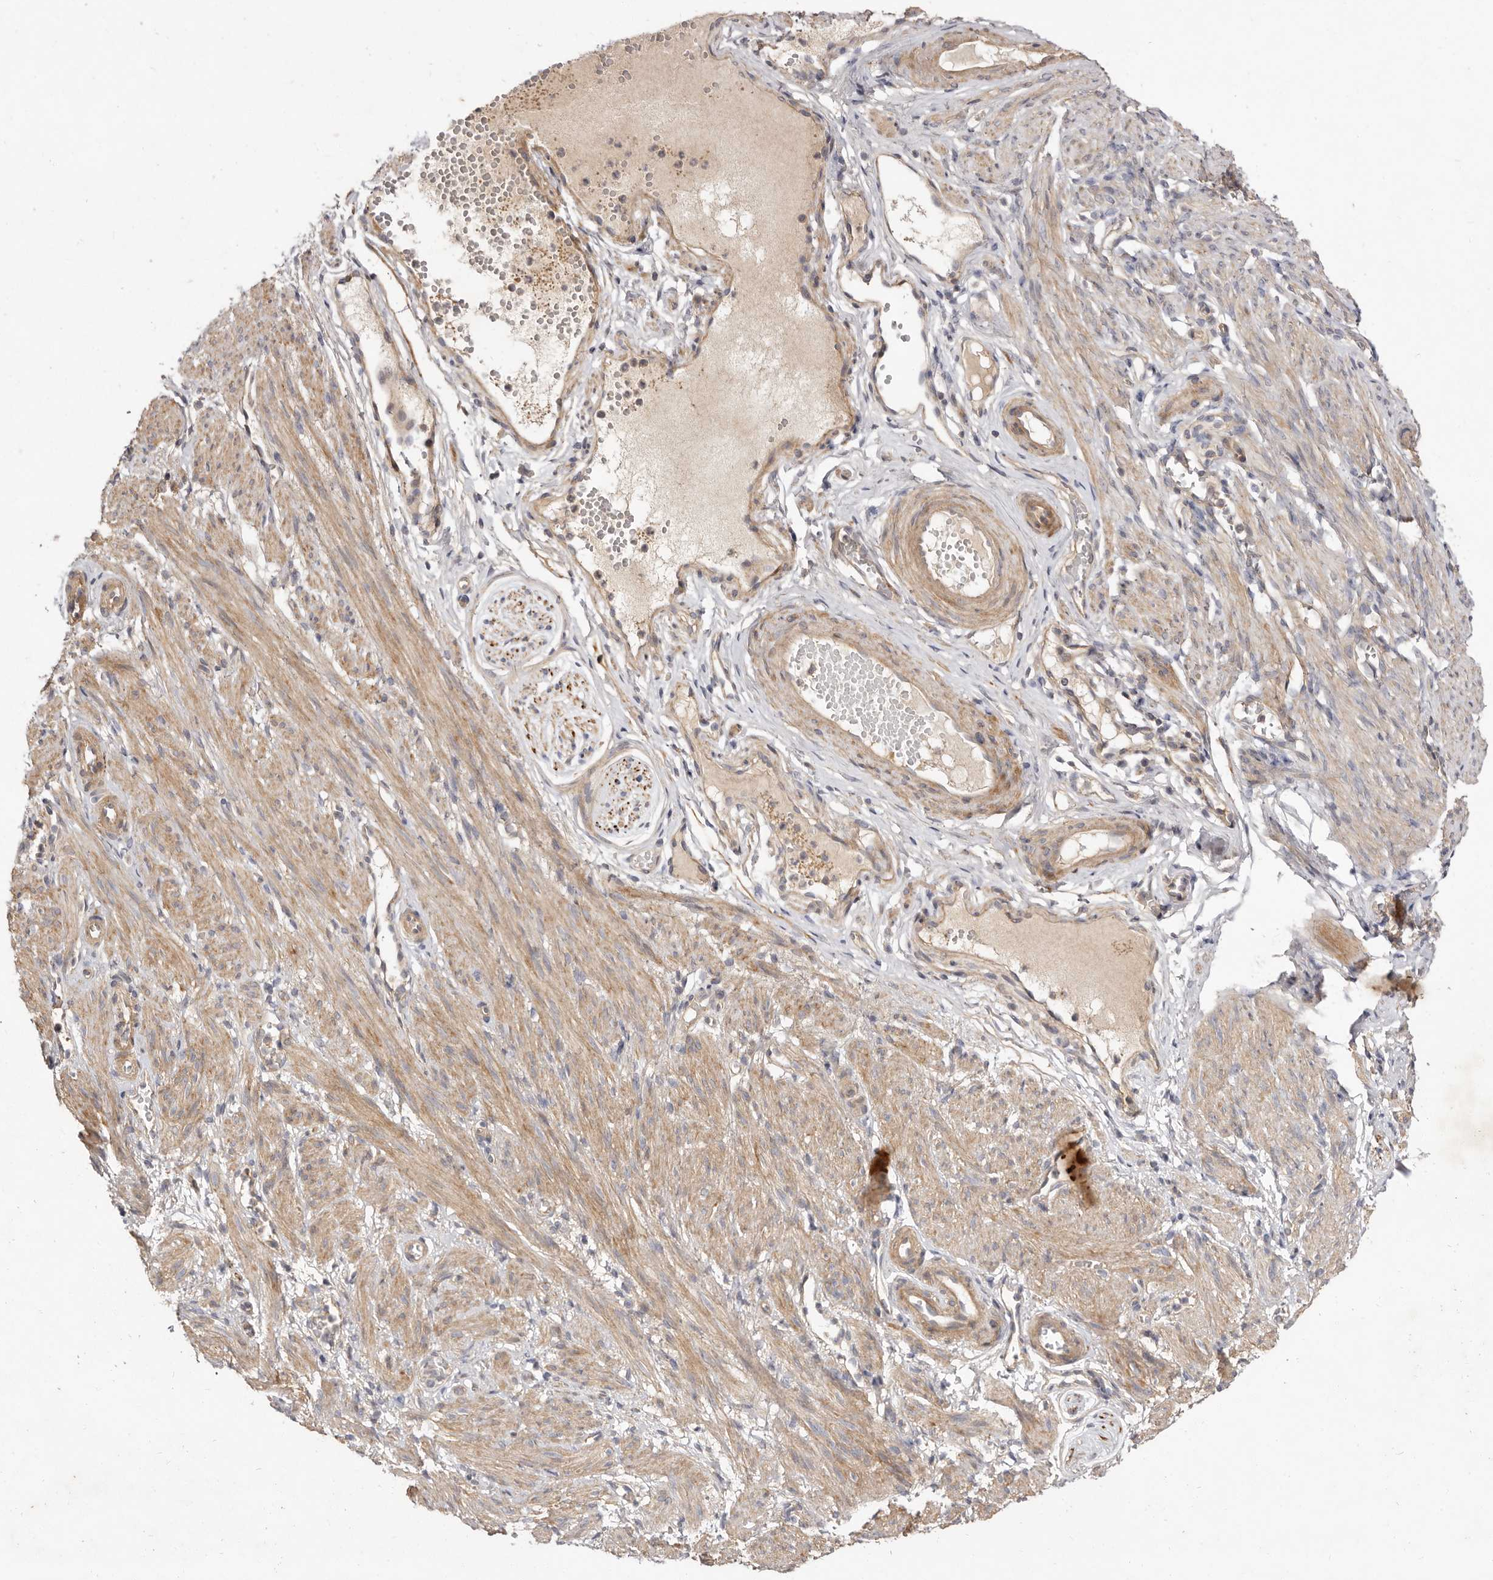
{"staining": {"intensity": "weak", "quantity": ">75%", "location": "cytoplasmic/membranous"}, "tissue": "adipose tissue", "cell_type": "Adipocytes", "image_type": "normal", "snomed": [{"axis": "morphology", "description": "Normal tissue, NOS"}, {"axis": "topography", "description": "Smooth muscle"}, {"axis": "topography", "description": "Peripheral nerve tissue"}], "caption": "Immunohistochemistry photomicrograph of benign adipose tissue: human adipose tissue stained using IHC exhibits low levels of weak protein expression localized specifically in the cytoplasmic/membranous of adipocytes, appearing as a cytoplasmic/membranous brown color.", "gene": "ADAMTS9", "patient": {"sex": "female", "age": 39}}